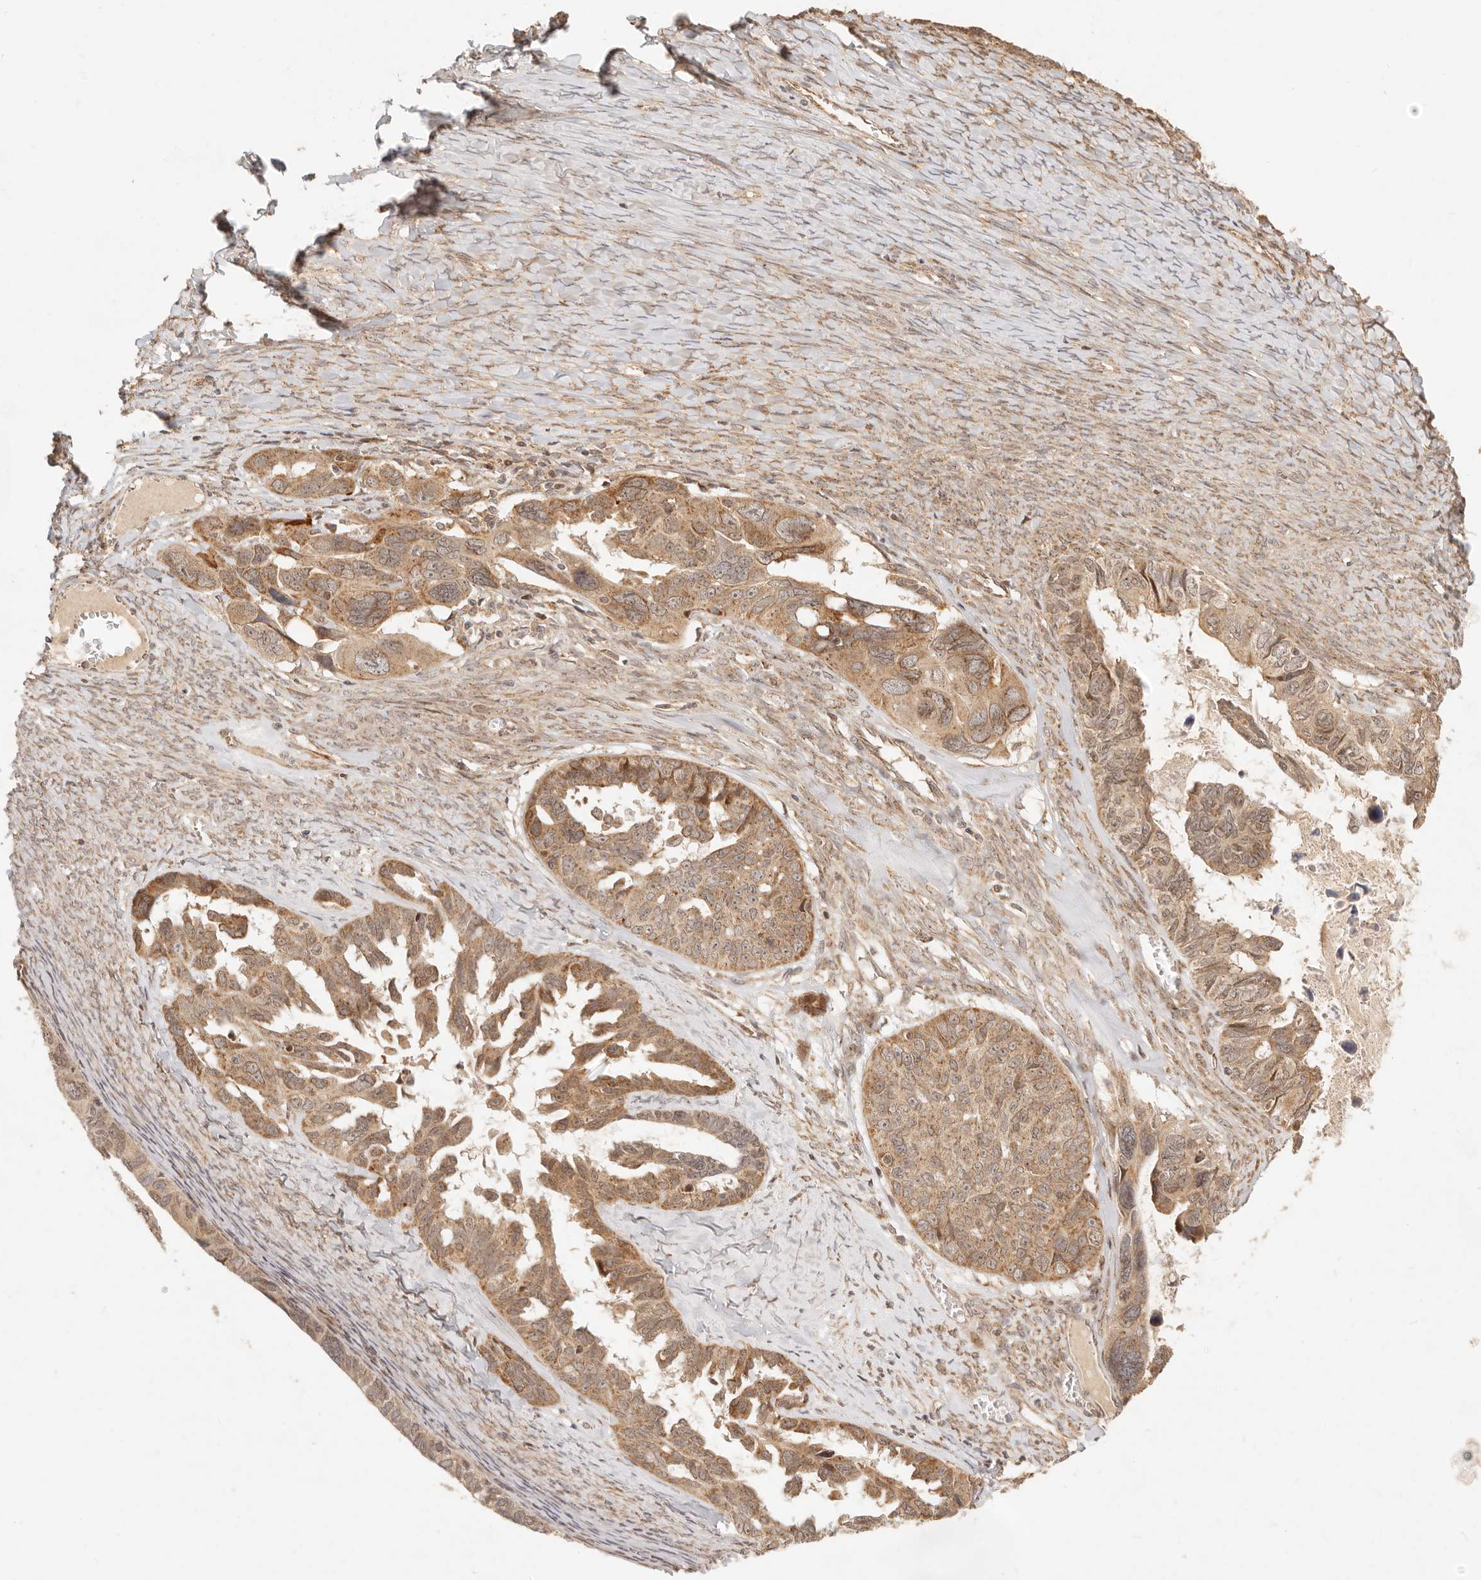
{"staining": {"intensity": "moderate", "quantity": ">75%", "location": "cytoplasmic/membranous"}, "tissue": "ovarian cancer", "cell_type": "Tumor cells", "image_type": "cancer", "snomed": [{"axis": "morphology", "description": "Cystadenocarcinoma, serous, NOS"}, {"axis": "topography", "description": "Ovary"}], "caption": "IHC micrograph of serous cystadenocarcinoma (ovarian) stained for a protein (brown), which shows medium levels of moderate cytoplasmic/membranous expression in approximately >75% of tumor cells.", "gene": "TIMM17A", "patient": {"sex": "female", "age": 79}}